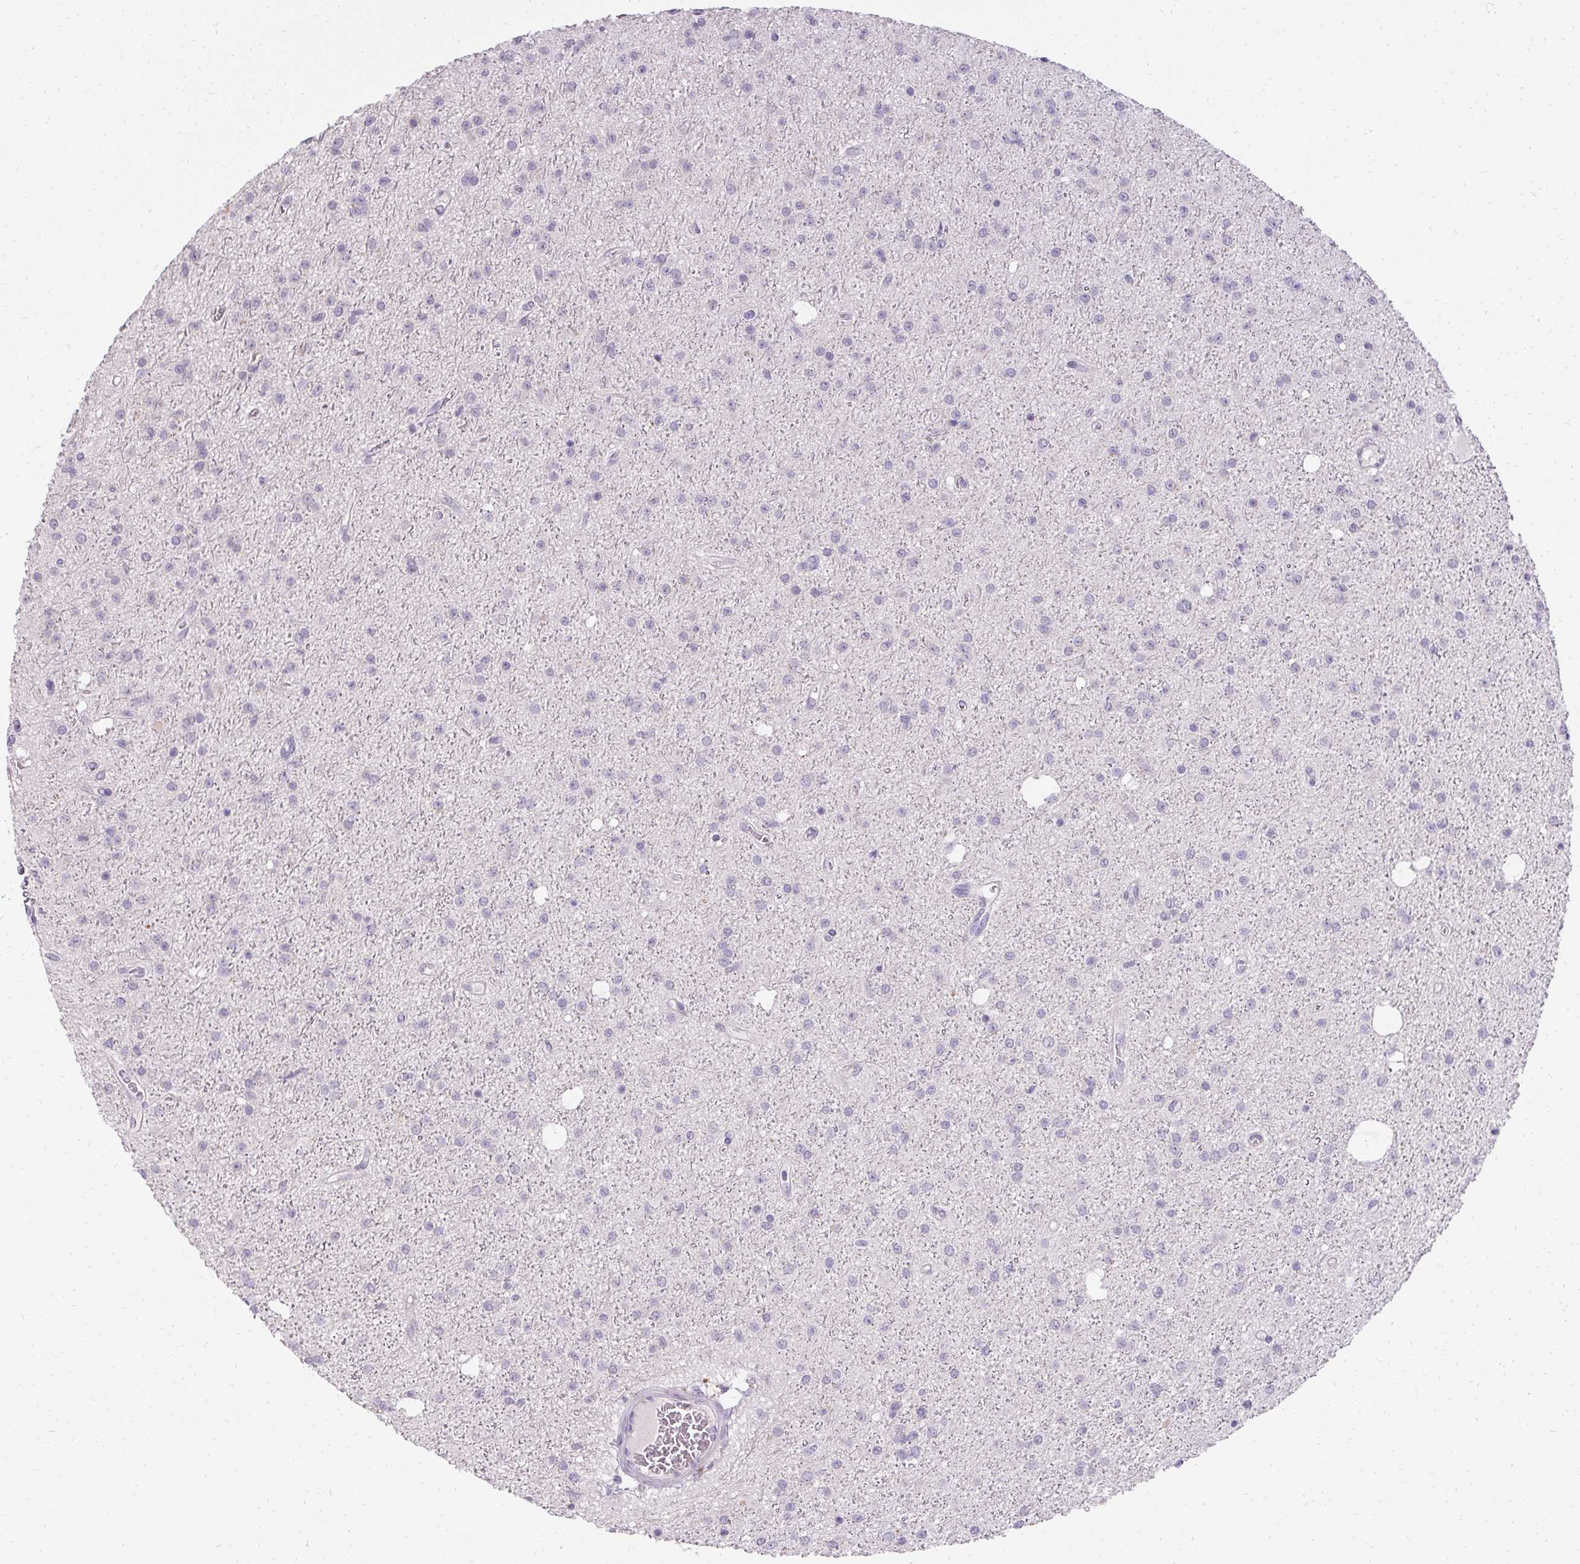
{"staining": {"intensity": "negative", "quantity": "none", "location": "none"}, "tissue": "glioma", "cell_type": "Tumor cells", "image_type": "cancer", "snomed": [{"axis": "morphology", "description": "Glioma, malignant, Low grade"}, {"axis": "topography", "description": "Brain"}], "caption": "Human glioma stained for a protein using IHC exhibits no expression in tumor cells.", "gene": "HSD17B3", "patient": {"sex": "male", "age": 27}}